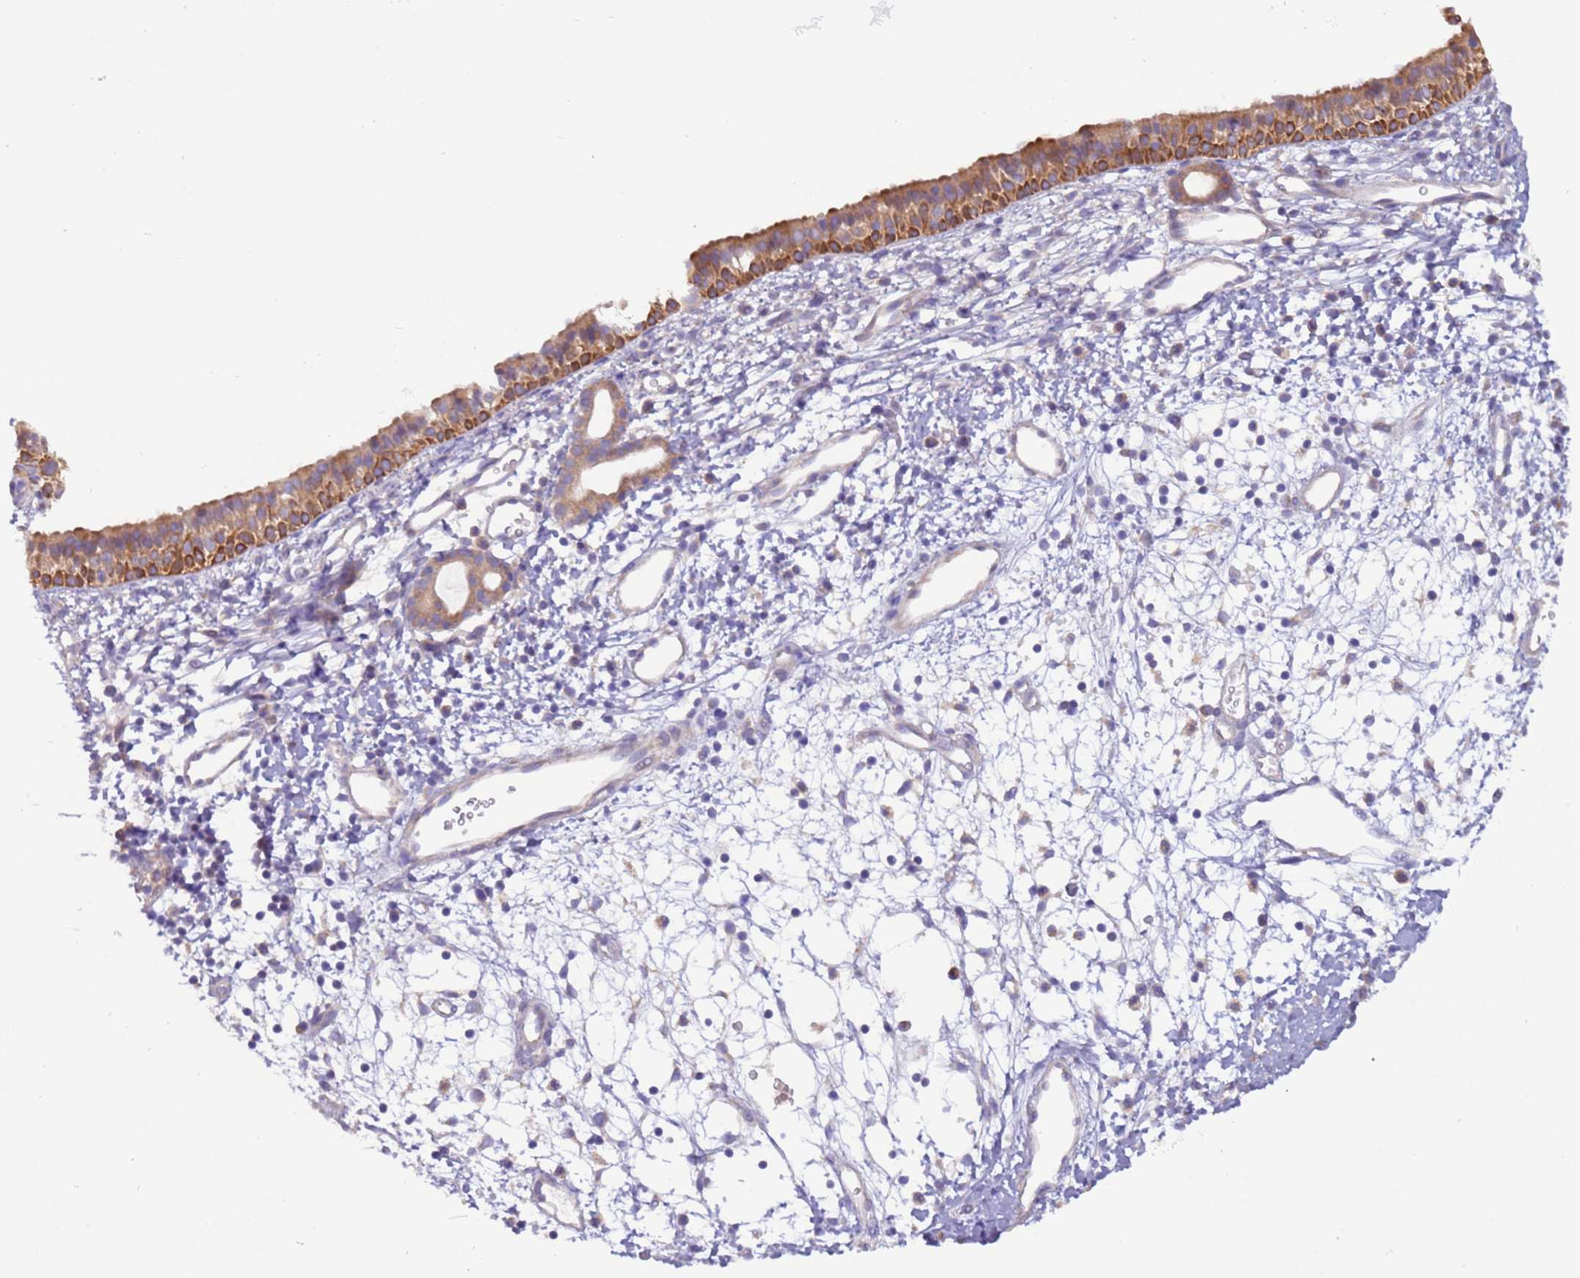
{"staining": {"intensity": "moderate", "quantity": ">75%", "location": "cytoplasmic/membranous"}, "tissue": "nasopharynx", "cell_type": "Respiratory epithelial cells", "image_type": "normal", "snomed": [{"axis": "morphology", "description": "Normal tissue, NOS"}, {"axis": "topography", "description": "Nasopharynx"}], "caption": "Human nasopharynx stained for a protein (brown) shows moderate cytoplasmic/membranous positive expression in about >75% of respiratory epithelial cells.", "gene": "UQCRQ", "patient": {"sex": "male", "age": 22}}